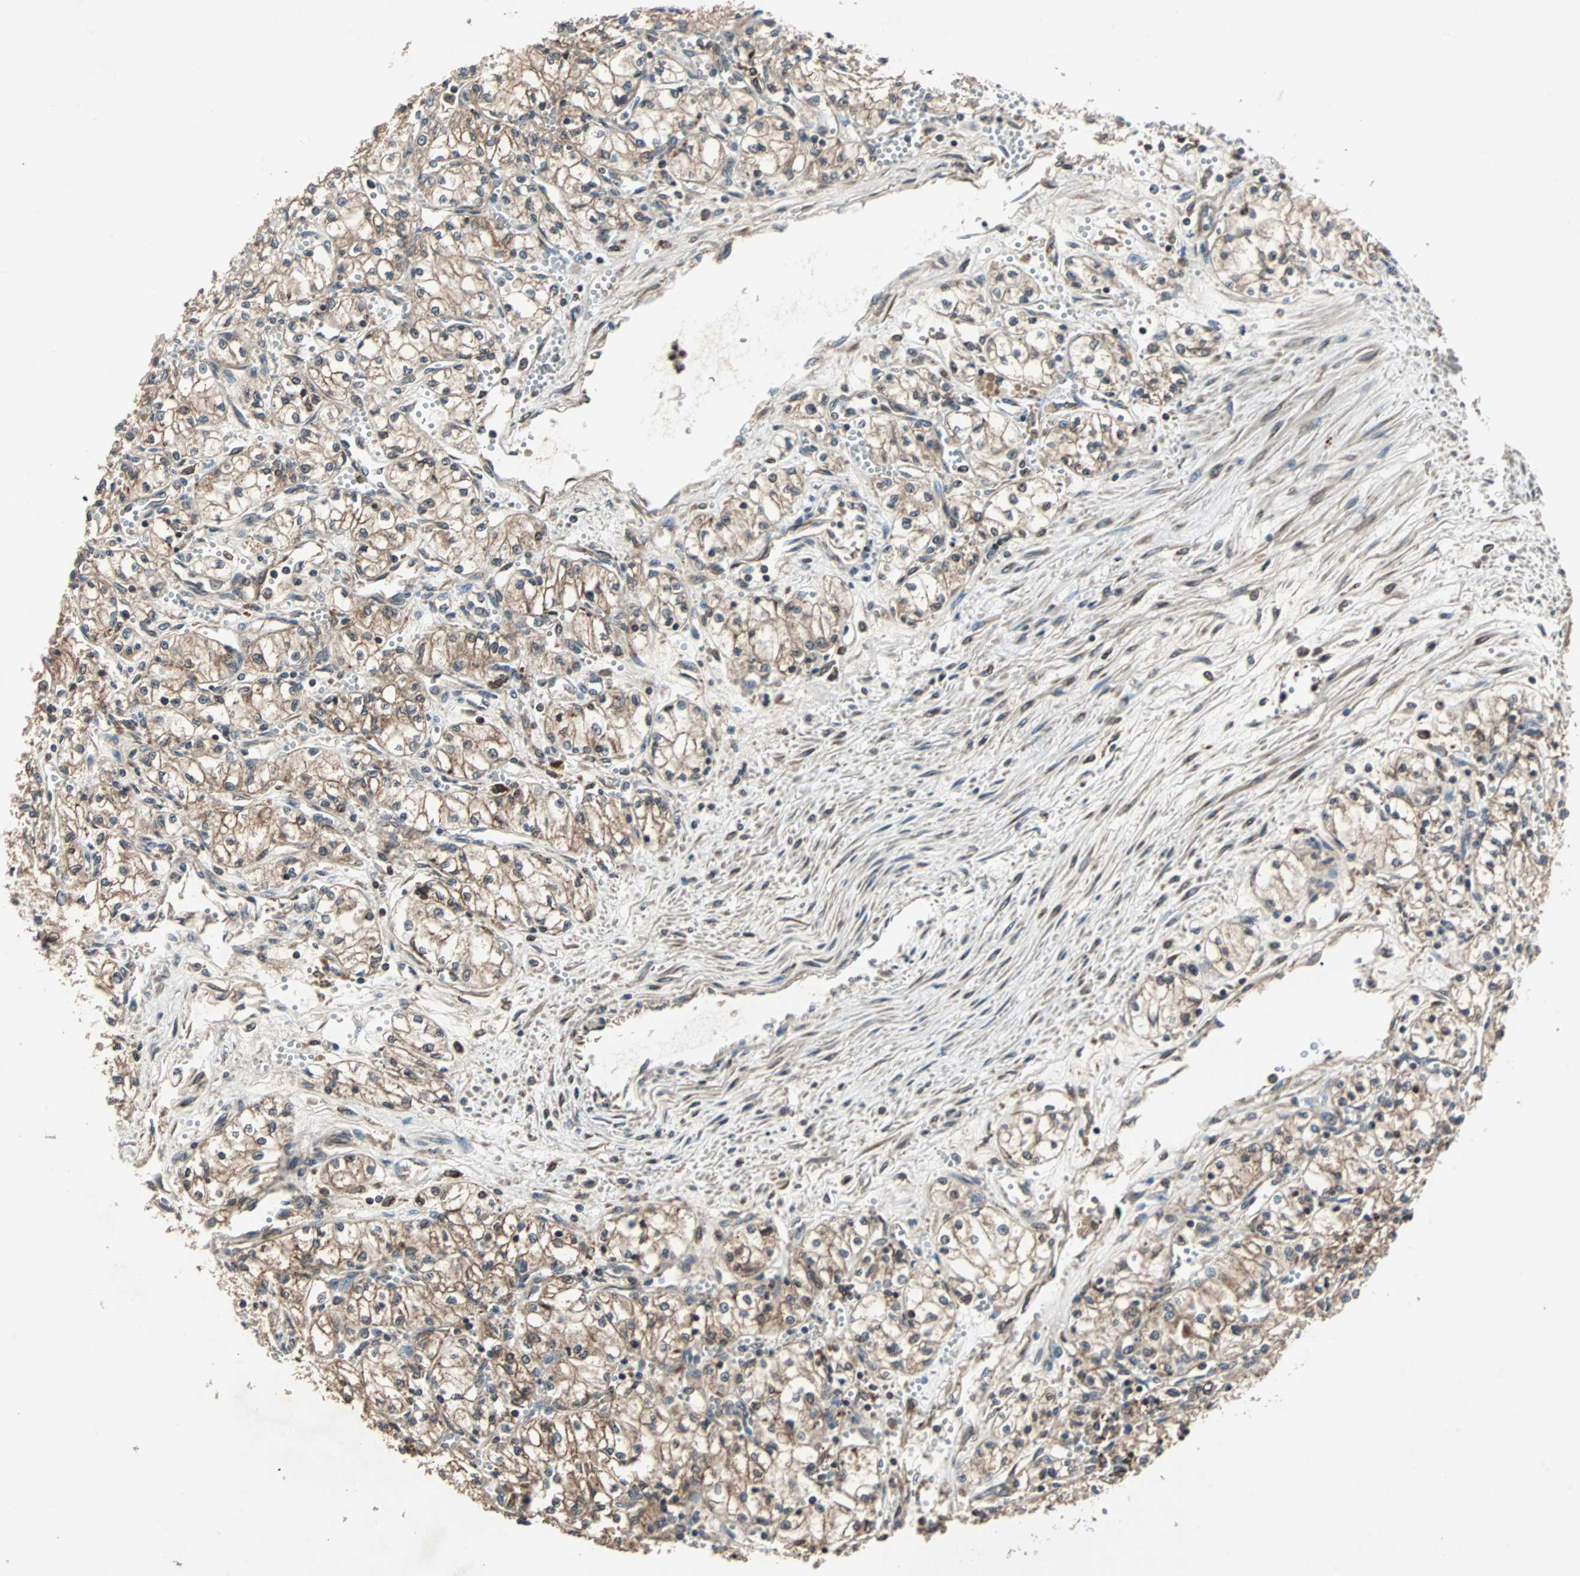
{"staining": {"intensity": "moderate", "quantity": ">75%", "location": "cytoplasmic/membranous"}, "tissue": "renal cancer", "cell_type": "Tumor cells", "image_type": "cancer", "snomed": [{"axis": "morphology", "description": "Normal tissue, NOS"}, {"axis": "morphology", "description": "Adenocarcinoma, NOS"}, {"axis": "topography", "description": "Kidney"}], "caption": "Tumor cells show medium levels of moderate cytoplasmic/membranous positivity in approximately >75% of cells in renal cancer.", "gene": "RAB7A", "patient": {"sex": "male", "age": 59}}